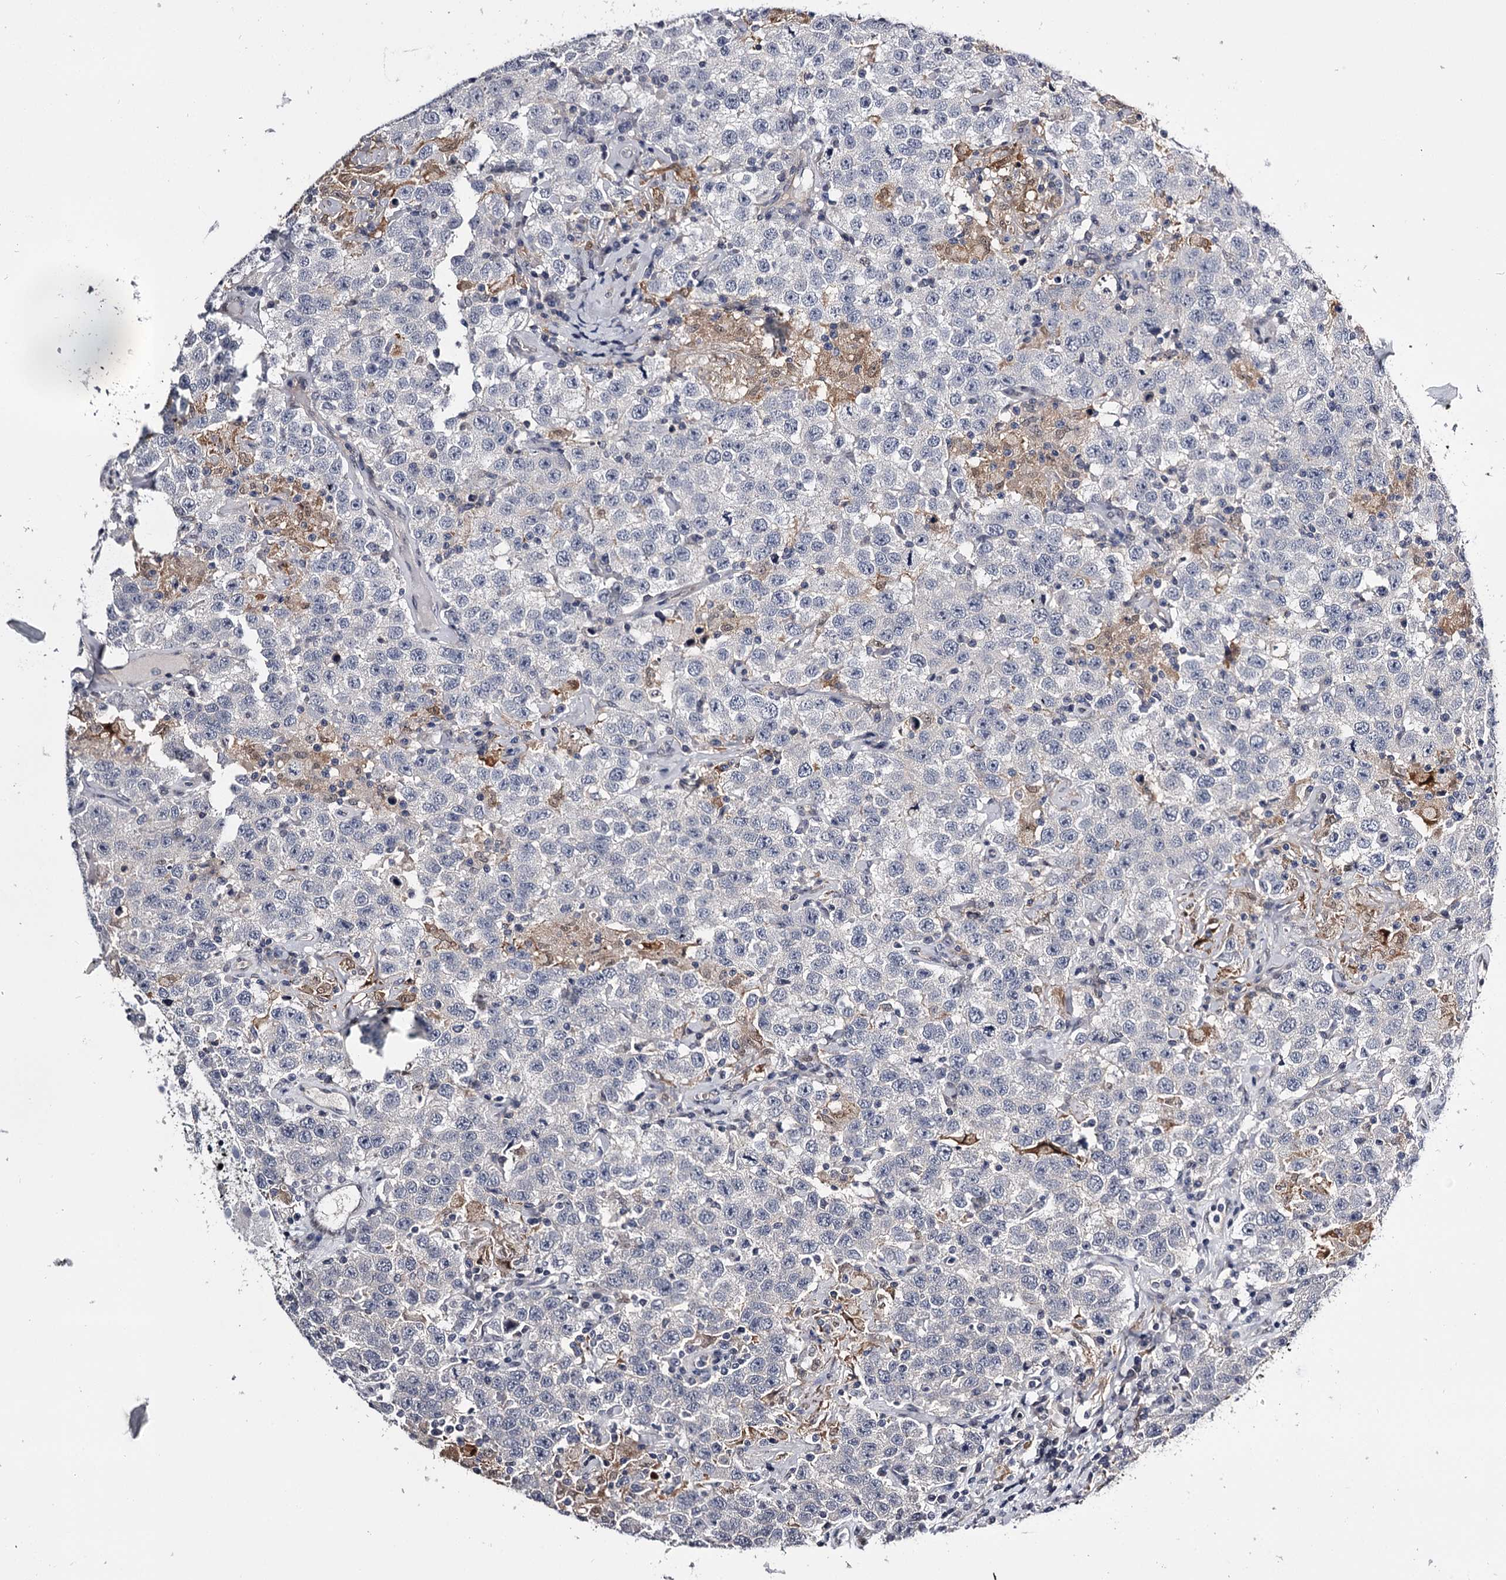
{"staining": {"intensity": "negative", "quantity": "none", "location": "none"}, "tissue": "testis cancer", "cell_type": "Tumor cells", "image_type": "cancer", "snomed": [{"axis": "morphology", "description": "Seminoma, NOS"}, {"axis": "topography", "description": "Testis"}], "caption": "DAB immunohistochemical staining of human testis cancer exhibits no significant positivity in tumor cells. The staining is performed using DAB (3,3'-diaminobenzidine) brown chromogen with nuclei counter-stained in using hematoxylin.", "gene": "GSTO1", "patient": {"sex": "male", "age": 41}}